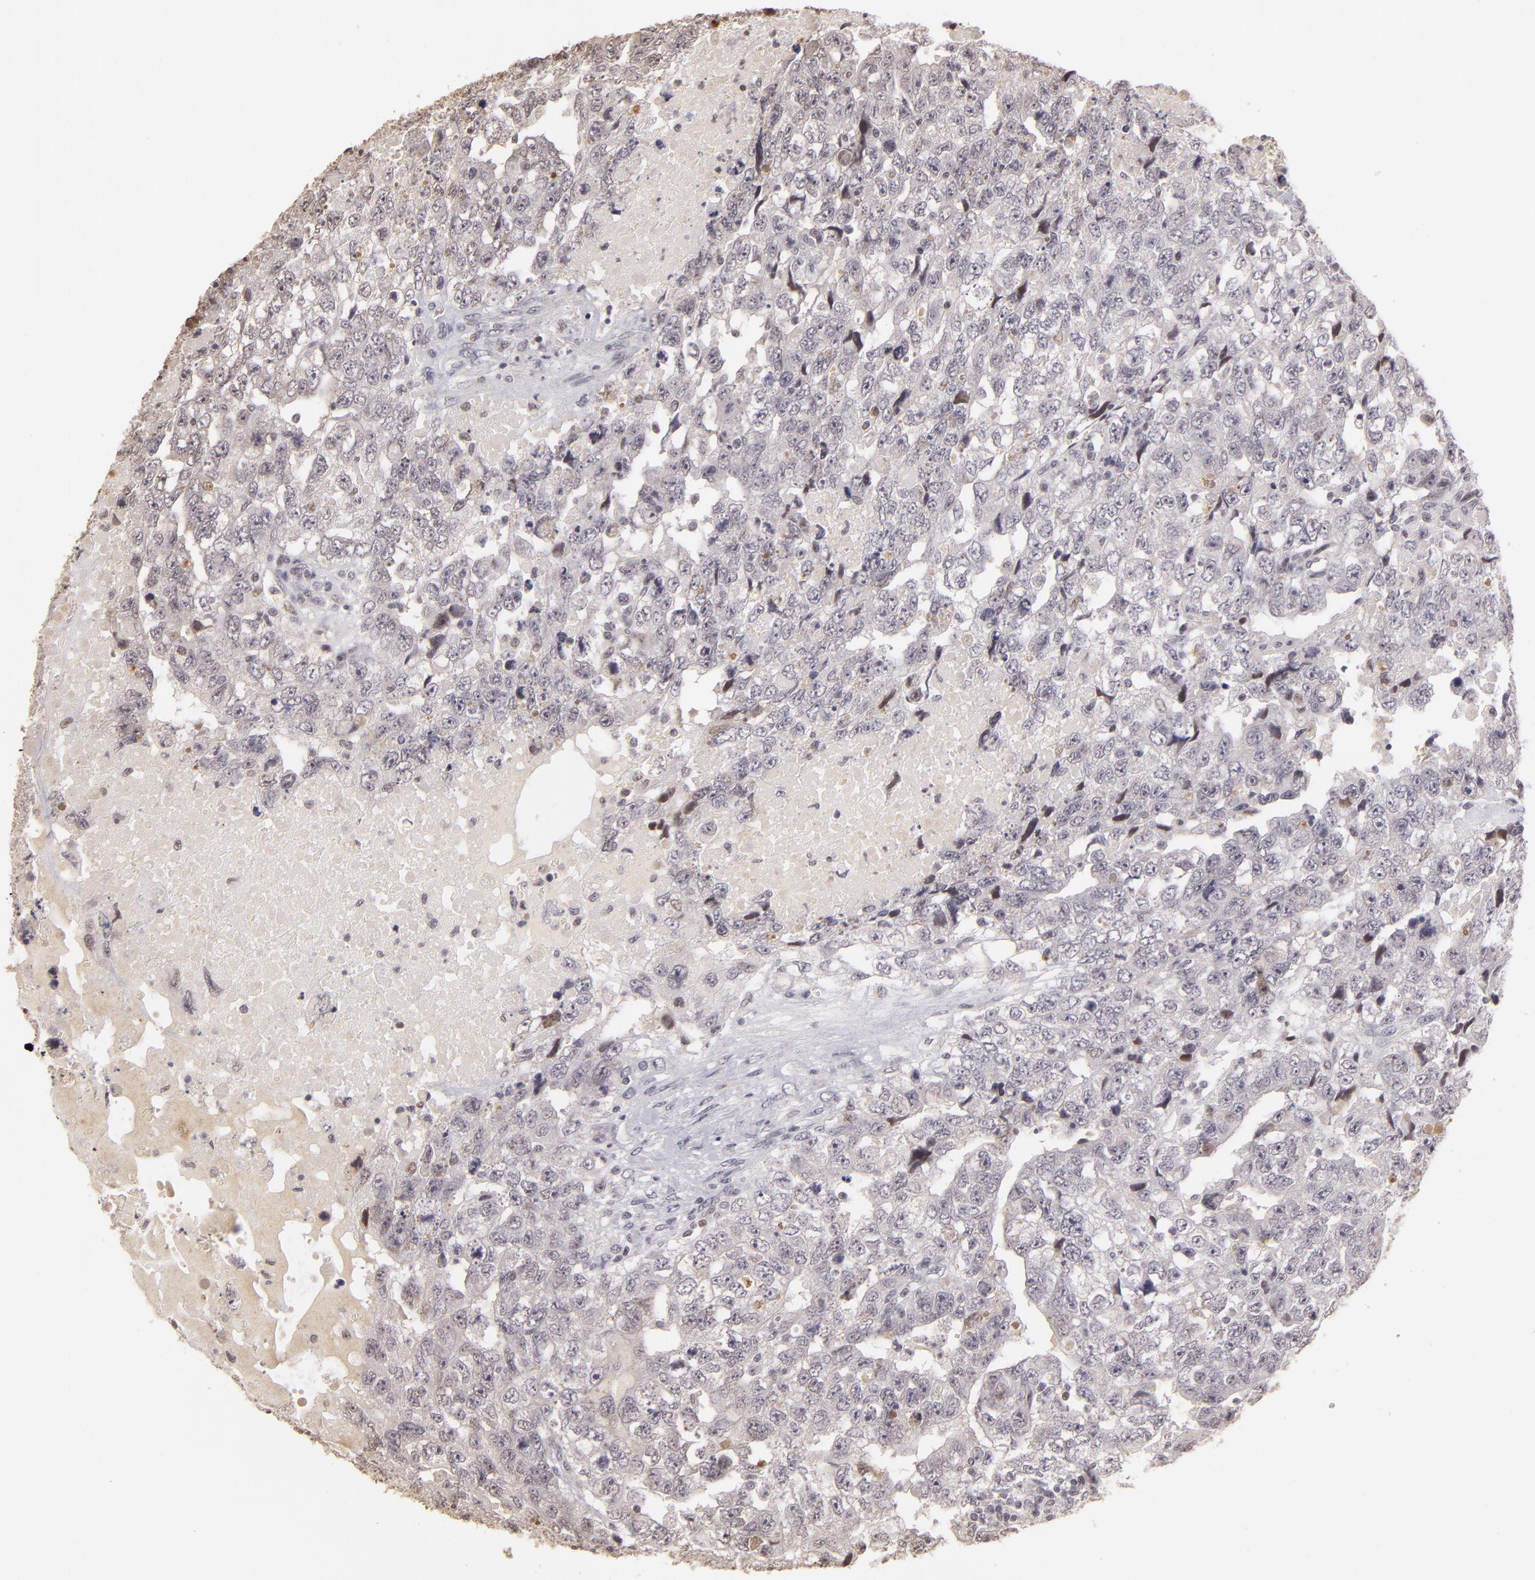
{"staining": {"intensity": "negative", "quantity": "none", "location": "none"}, "tissue": "testis cancer", "cell_type": "Tumor cells", "image_type": "cancer", "snomed": [{"axis": "morphology", "description": "Carcinoma, Embryonal, NOS"}, {"axis": "topography", "description": "Testis"}], "caption": "DAB (3,3'-diaminobenzidine) immunohistochemical staining of human testis cancer shows no significant positivity in tumor cells.", "gene": "RARB", "patient": {"sex": "male", "age": 36}}